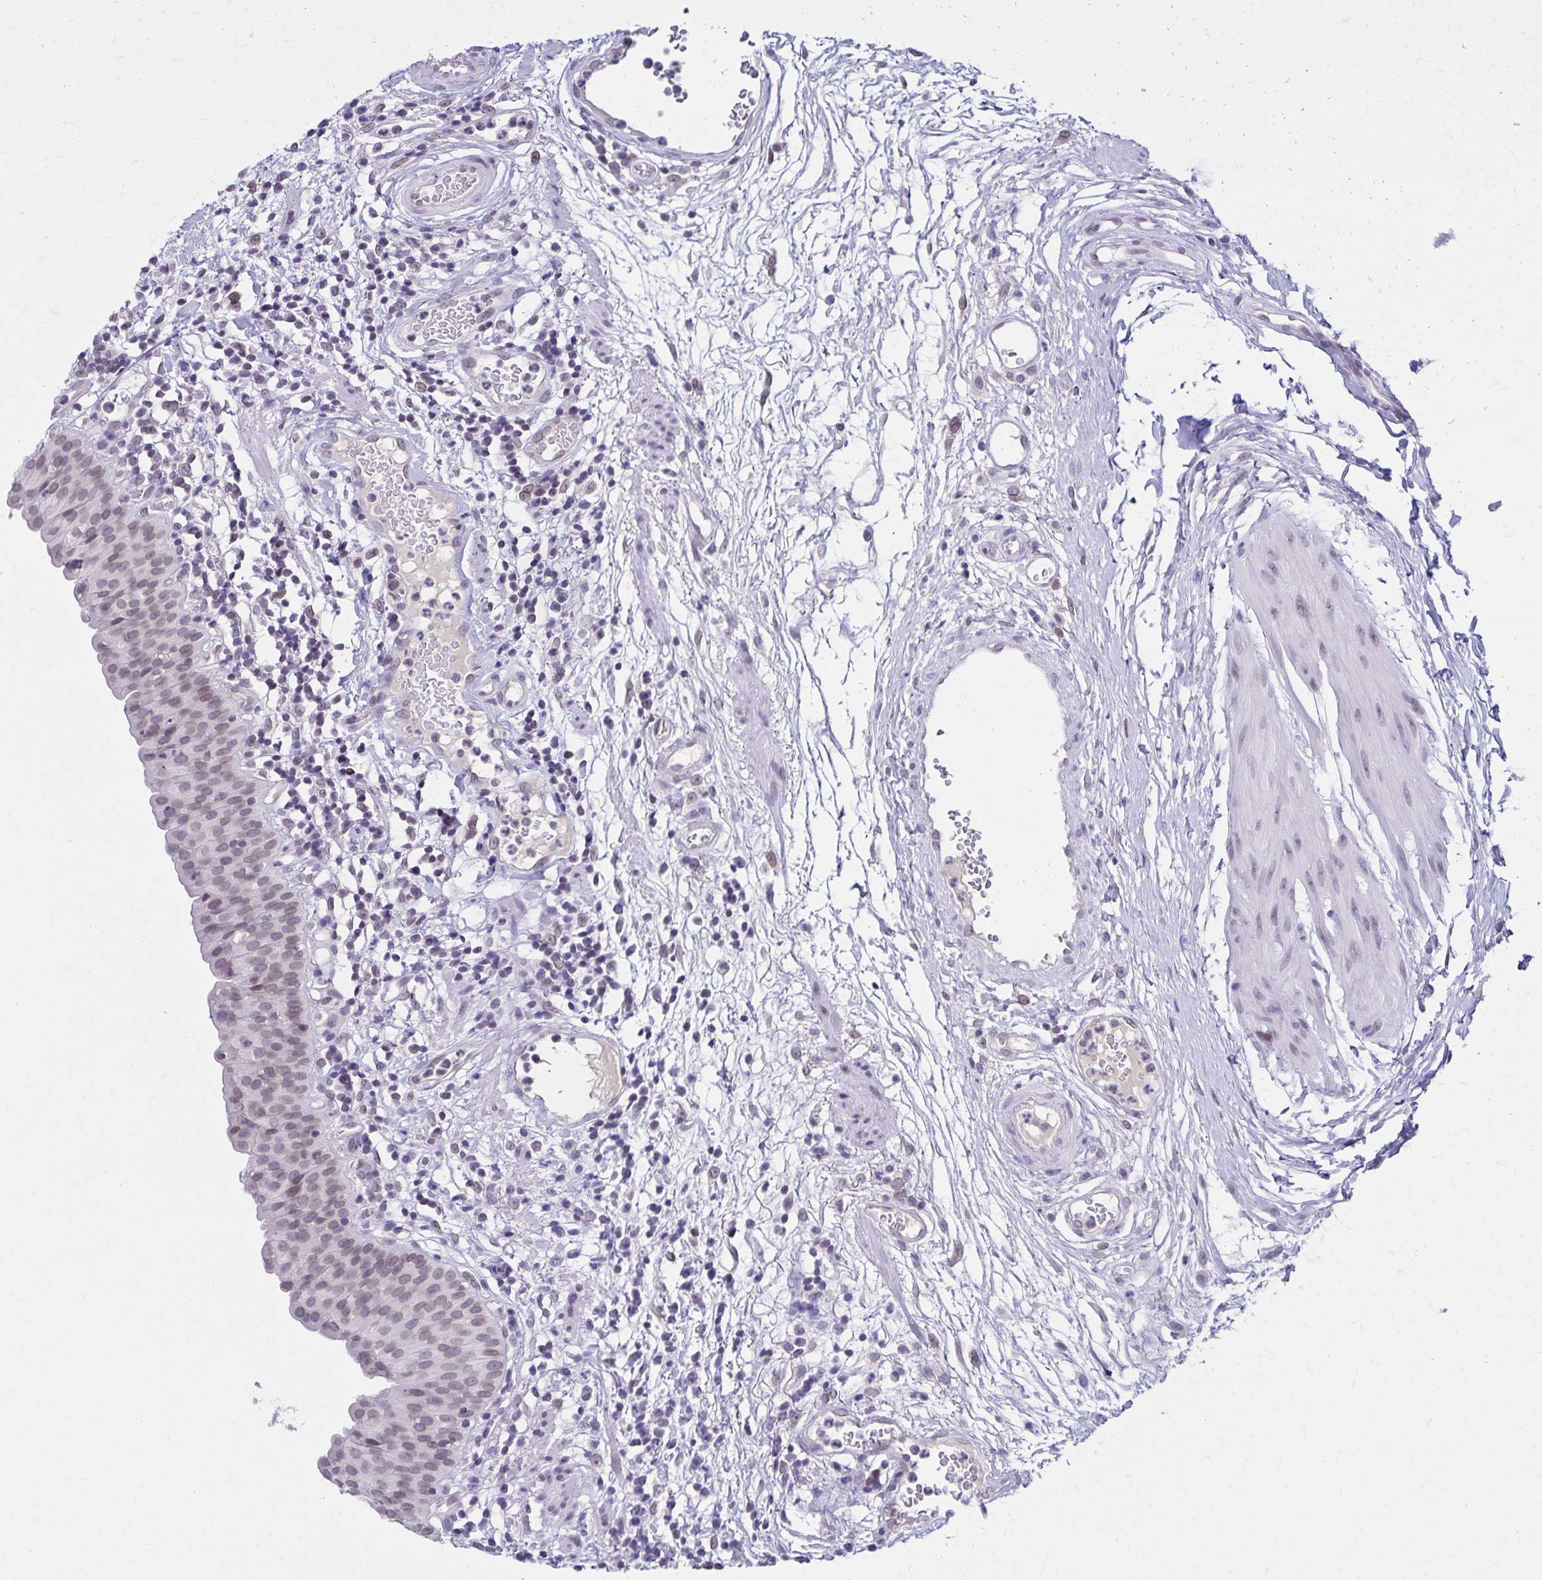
{"staining": {"intensity": "weak", "quantity": "<25%", "location": "nuclear"}, "tissue": "urinary bladder", "cell_type": "Urothelial cells", "image_type": "normal", "snomed": [{"axis": "morphology", "description": "Normal tissue, NOS"}, {"axis": "morphology", "description": "Inflammation, NOS"}, {"axis": "topography", "description": "Urinary bladder"}], "caption": "Immunohistochemistry (IHC) of unremarkable urinary bladder demonstrates no staining in urothelial cells. The staining is performed using DAB brown chromogen with nuclei counter-stained in using hematoxylin.", "gene": "FAM166C", "patient": {"sex": "male", "age": 57}}